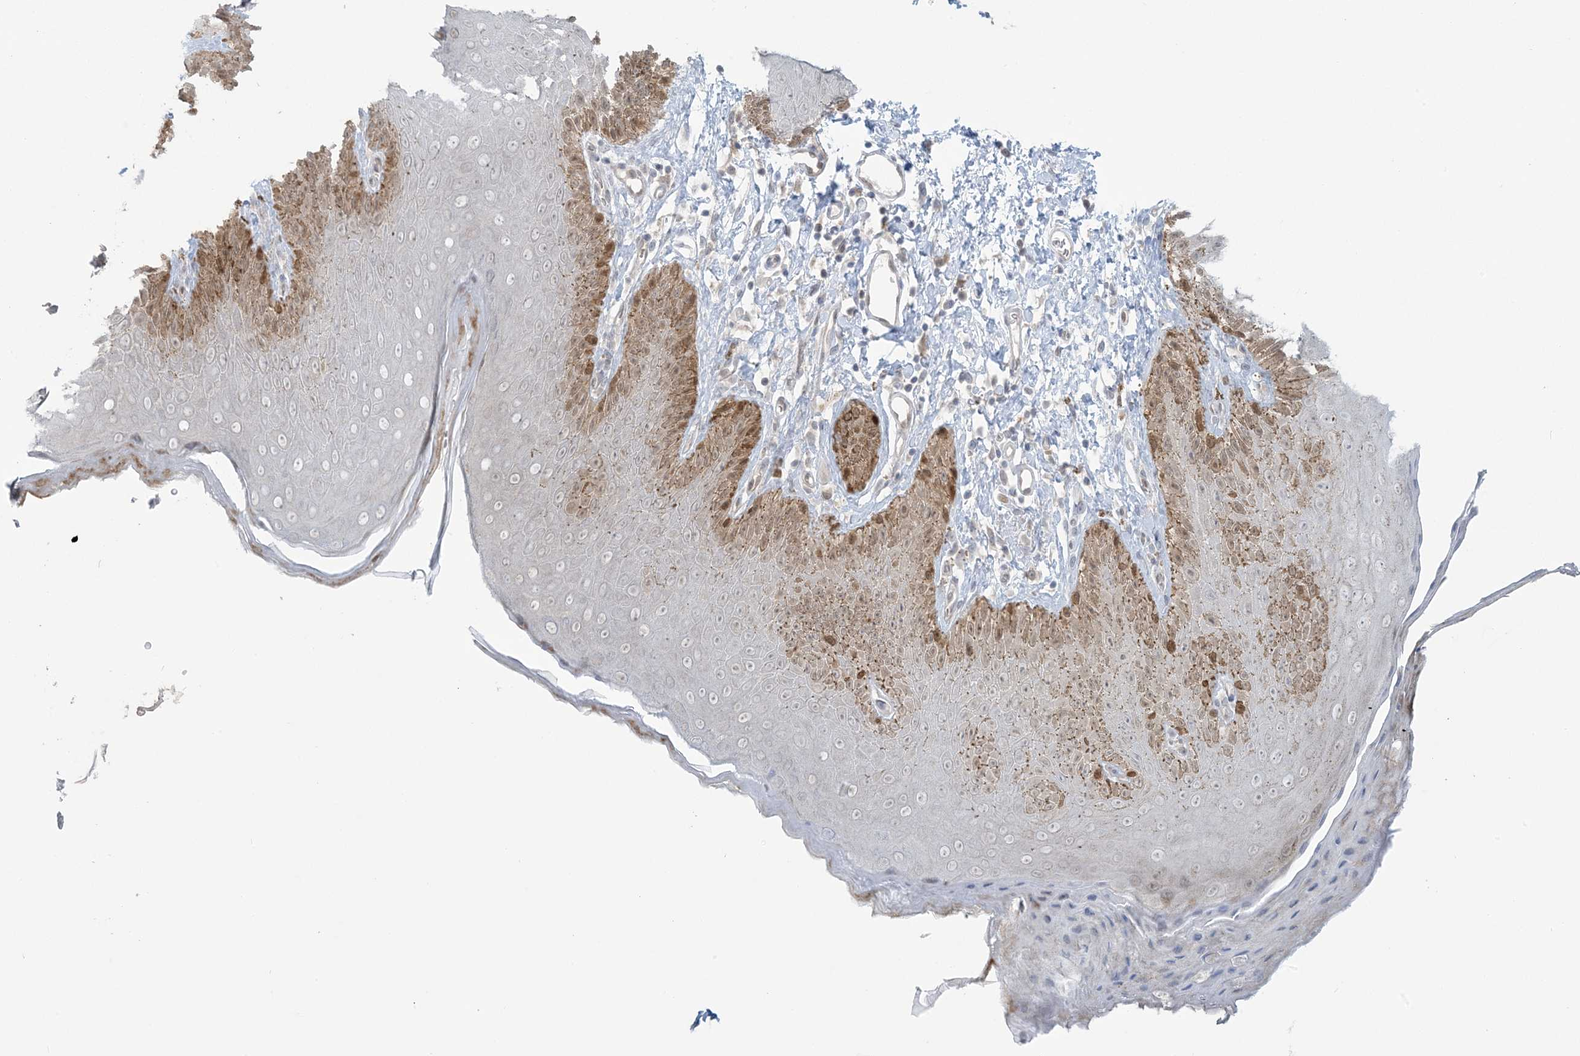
{"staining": {"intensity": "moderate", "quantity": "25%-75%", "location": "cytoplasmic/membranous,nuclear"}, "tissue": "skin", "cell_type": "Epidermal cells", "image_type": "normal", "snomed": [{"axis": "morphology", "description": "Normal tissue, NOS"}, {"axis": "topography", "description": "Anal"}], "caption": "Protein positivity by immunohistochemistry displays moderate cytoplasmic/membranous,nuclear expression in approximately 25%-75% of epidermal cells in benign skin. Immunohistochemistry (ihc) stains the protein of interest in brown and the nuclei are stained blue.", "gene": "NRBP2", "patient": {"sex": "male", "age": 44}}